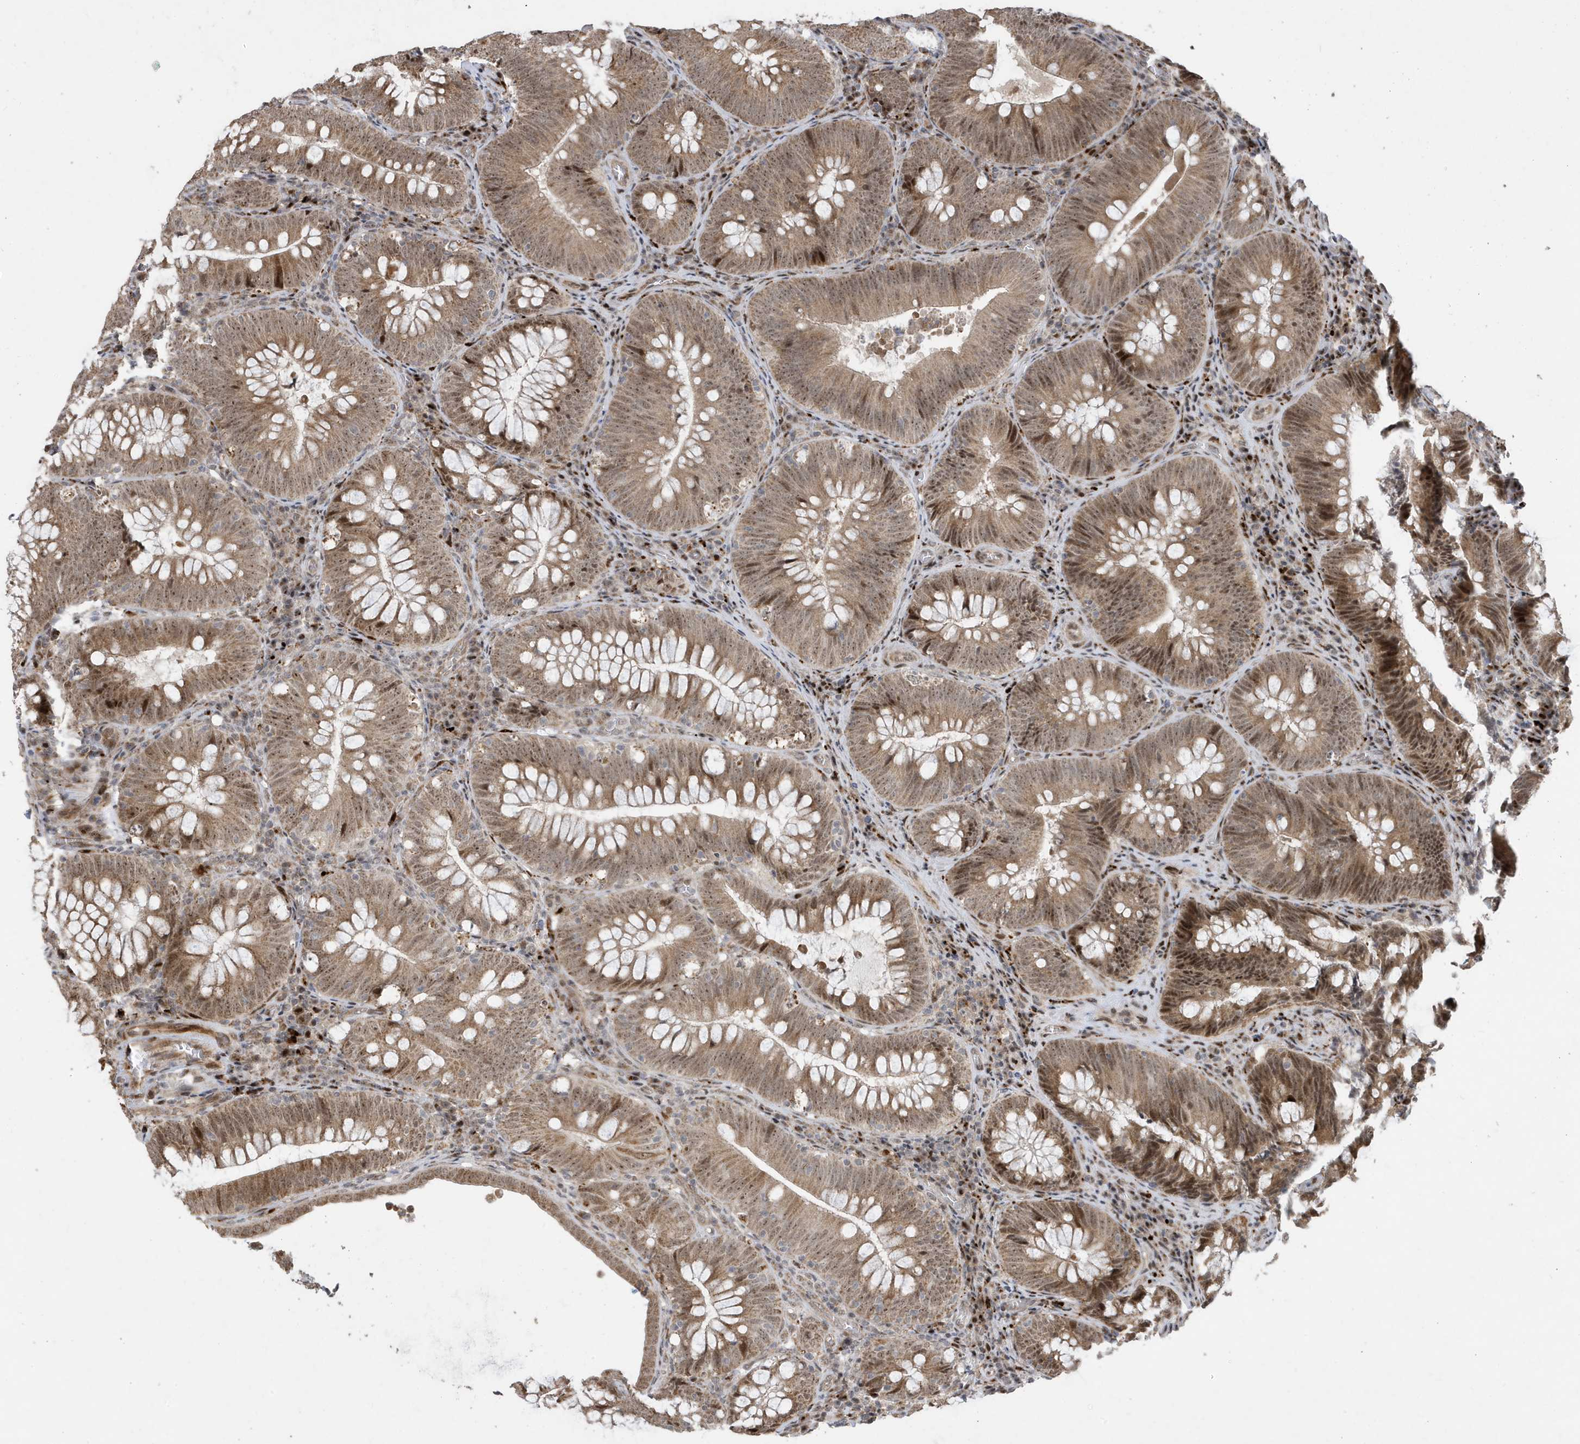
{"staining": {"intensity": "moderate", "quantity": ">75%", "location": "cytoplasmic/membranous,nuclear"}, "tissue": "colorectal cancer", "cell_type": "Tumor cells", "image_type": "cancer", "snomed": [{"axis": "morphology", "description": "Normal tissue, NOS"}, {"axis": "topography", "description": "Colon"}], "caption": "Colorectal cancer was stained to show a protein in brown. There is medium levels of moderate cytoplasmic/membranous and nuclear staining in approximately >75% of tumor cells.", "gene": "FAM9B", "patient": {"sex": "female", "age": 82}}